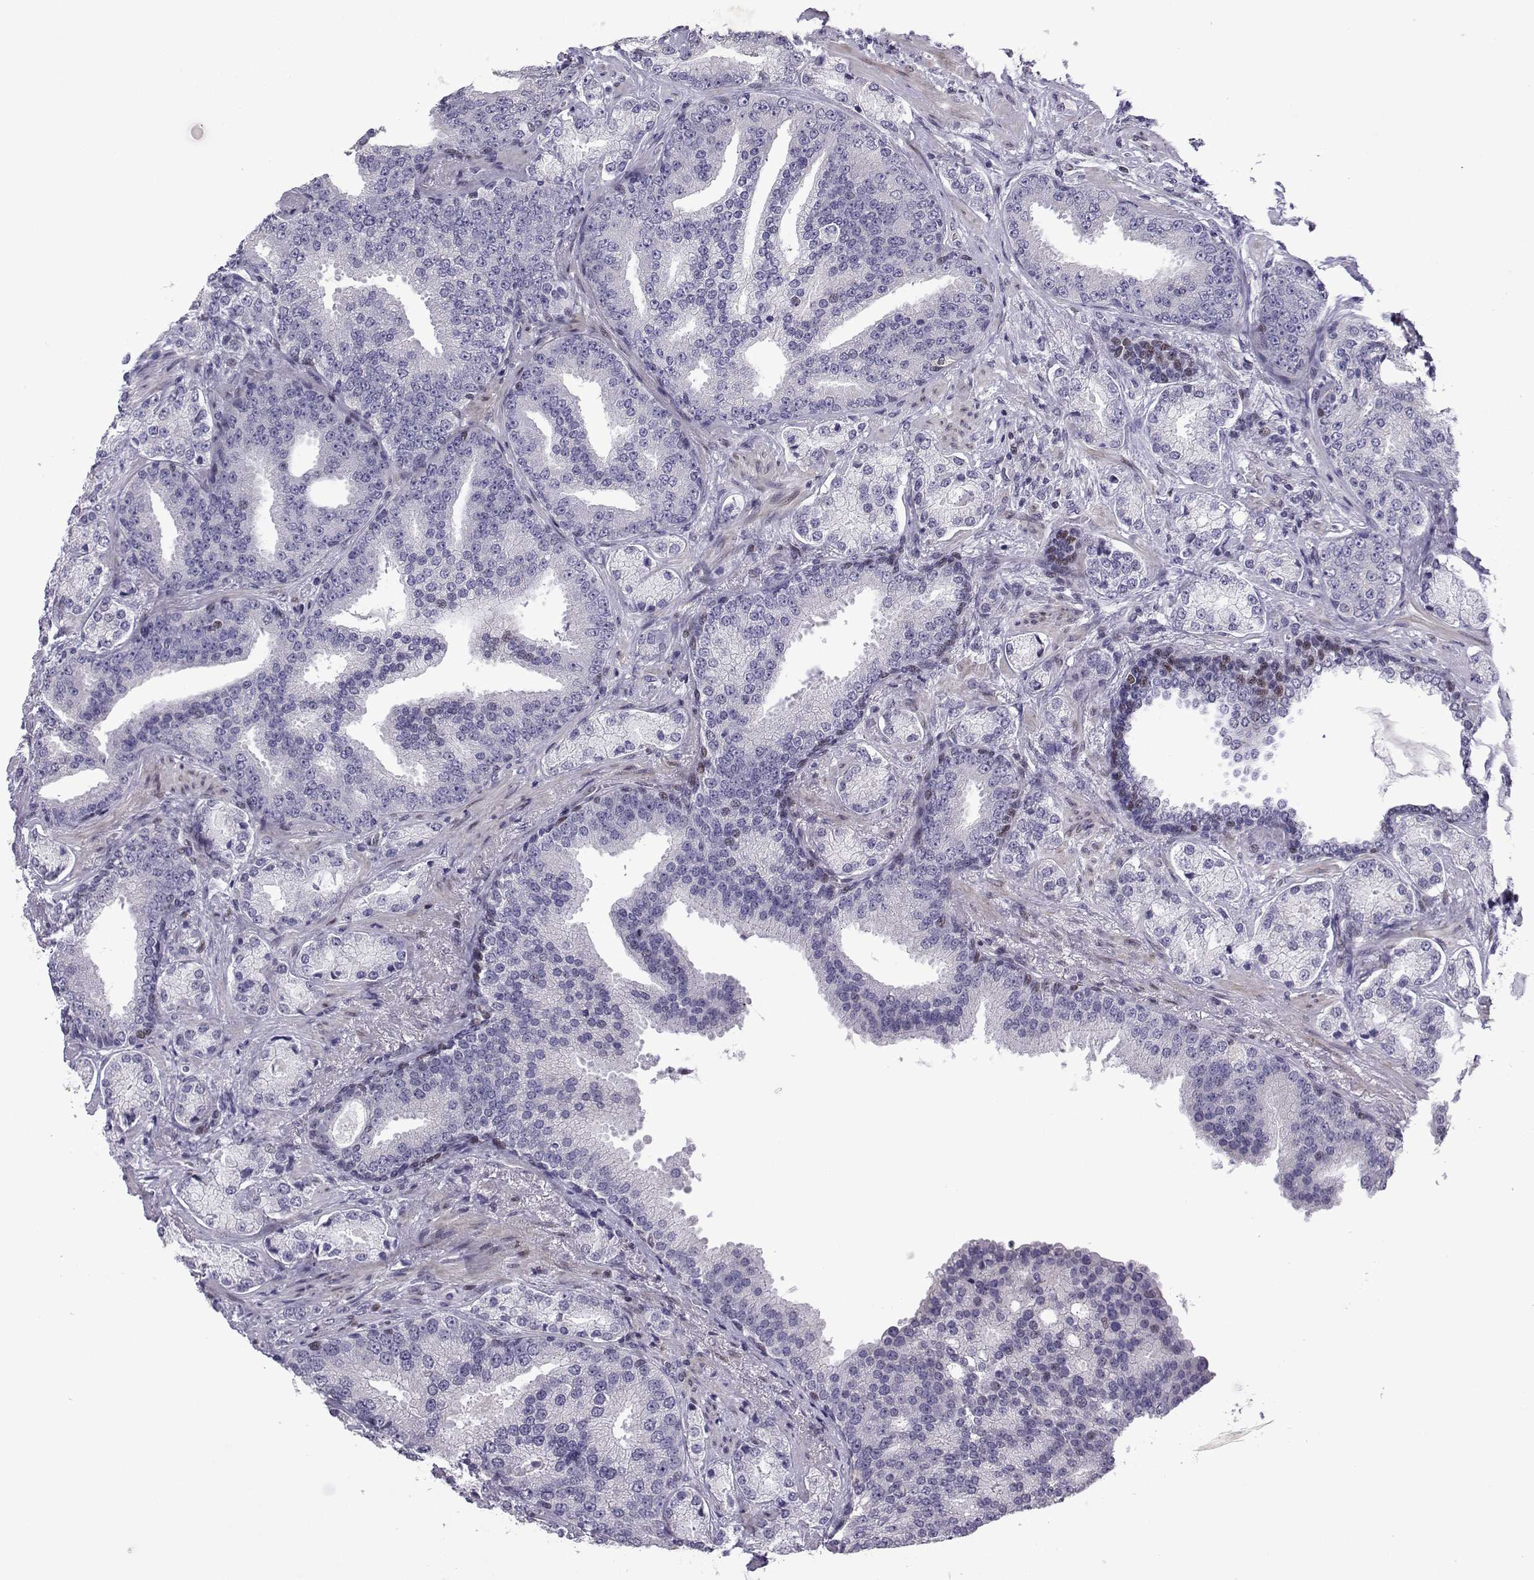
{"staining": {"intensity": "weak", "quantity": "<25%", "location": "nuclear"}, "tissue": "prostate cancer", "cell_type": "Tumor cells", "image_type": "cancer", "snomed": [{"axis": "morphology", "description": "Adenocarcinoma, Low grade"}, {"axis": "topography", "description": "Prostate"}], "caption": "This is an immunohistochemistry (IHC) micrograph of adenocarcinoma (low-grade) (prostate). There is no positivity in tumor cells.", "gene": "CFAP70", "patient": {"sex": "male", "age": 68}}